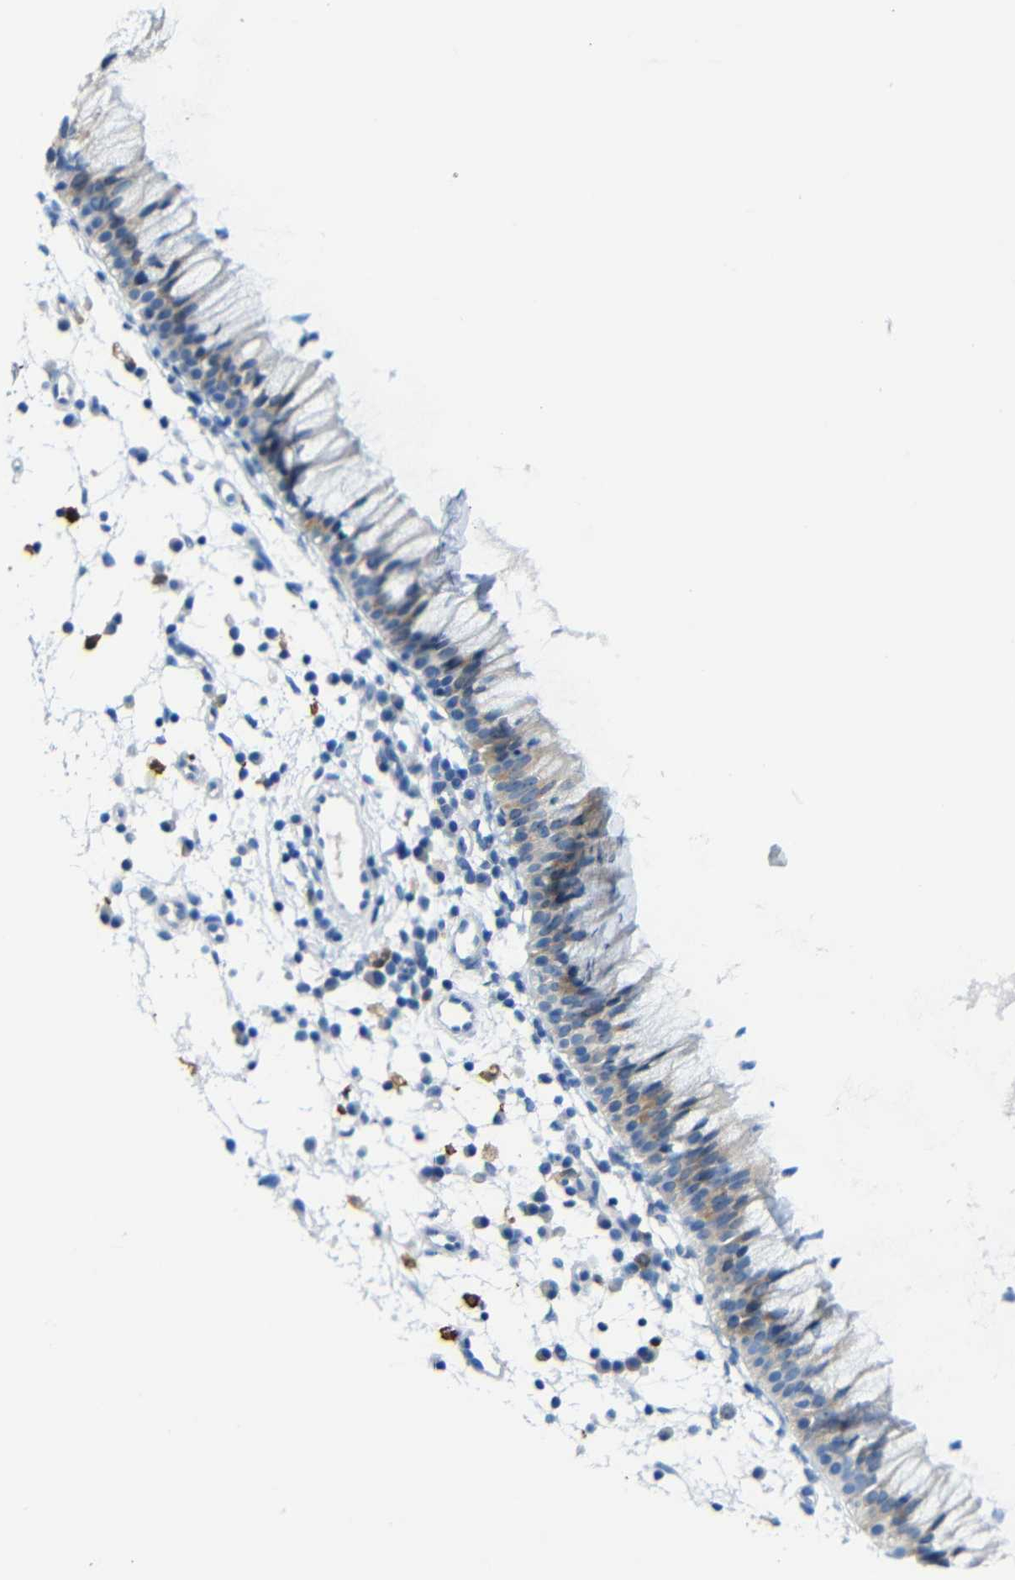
{"staining": {"intensity": "weak", "quantity": "25%-75%", "location": "cytoplasmic/membranous,nuclear"}, "tissue": "nasopharynx", "cell_type": "Respiratory epithelial cells", "image_type": "normal", "snomed": [{"axis": "morphology", "description": "Normal tissue, NOS"}, {"axis": "topography", "description": "Nasopharynx"}], "caption": "Nasopharynx stained with DAB (3,3'-diaminobenzidine) IHC displays low levels of weak cytoplasmic/membranous,nuclear staining in about 25%-75% of respiratory epithelial cells. The staining was performed using DAB (3,3'-diaminobenzidine) to visualize the protein expression in brown, while the nuclei were stained in blue with hematoxylin (Magnification: 20x).", "gene": "C1orf210", "patient": {"sex": "male", "age": 21}}